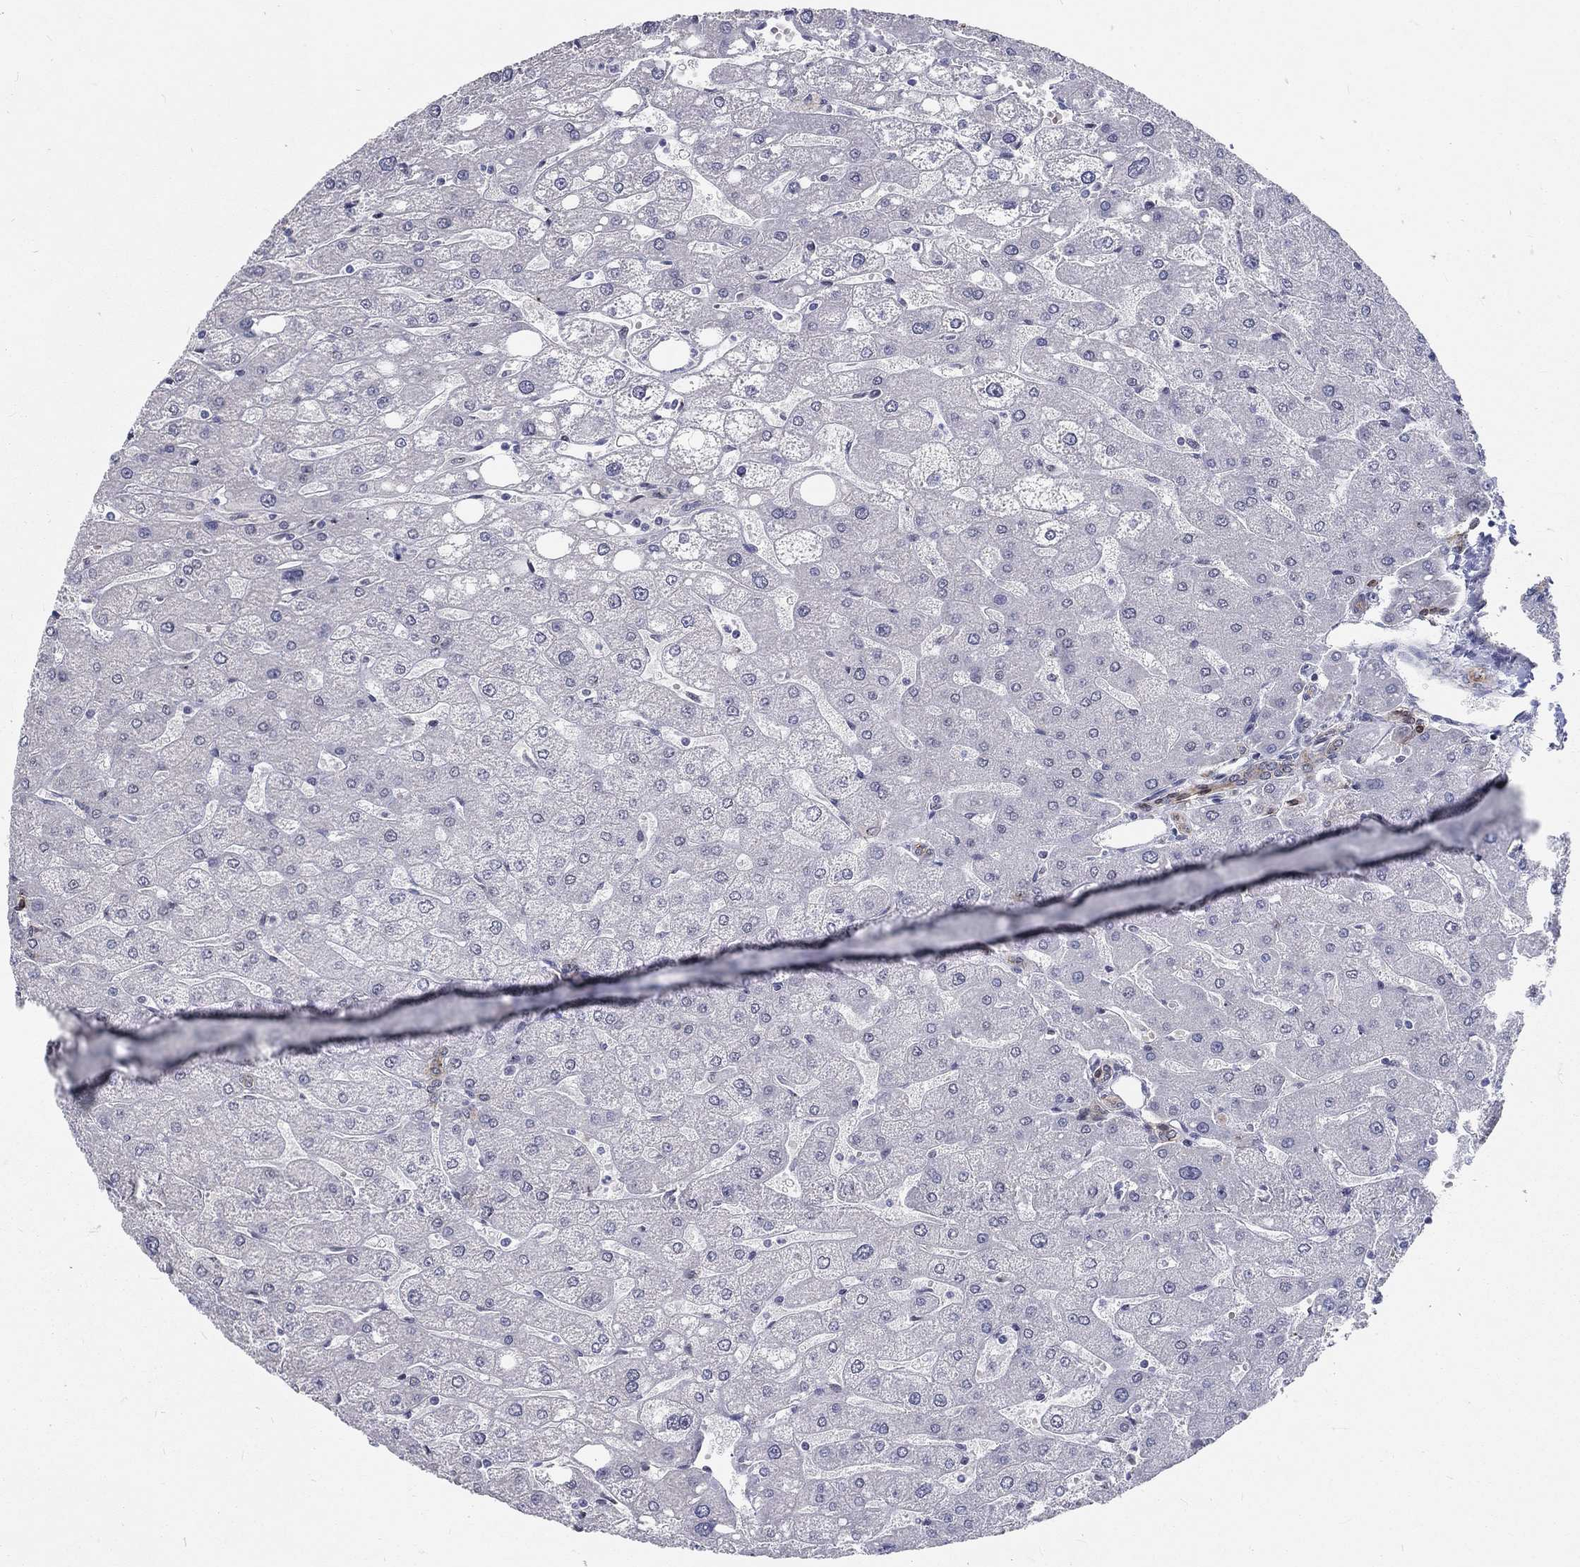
{"staining": {"intensity": "weak", "quantity": "25%-75%", "location": "cytoplasmic/membranous"}, "tissue": "liver", "cell_type": "Cholangiocytes", "image_type": "normal", "snomed": [{"axis": "morphology", "description": "Normal tissue, NOS"}, {"axis": "topography", "description": "Liver"}], "caption": "Immunohistochemistry image of benign human liver stained for a protein (brown), which demonstrates low levels of weak cytoplasmic/membranous positivity in about 25%-75% of cholangiocytes.", "gene": "ZBED1", "patient": {"sex": "male", "age": 67}}